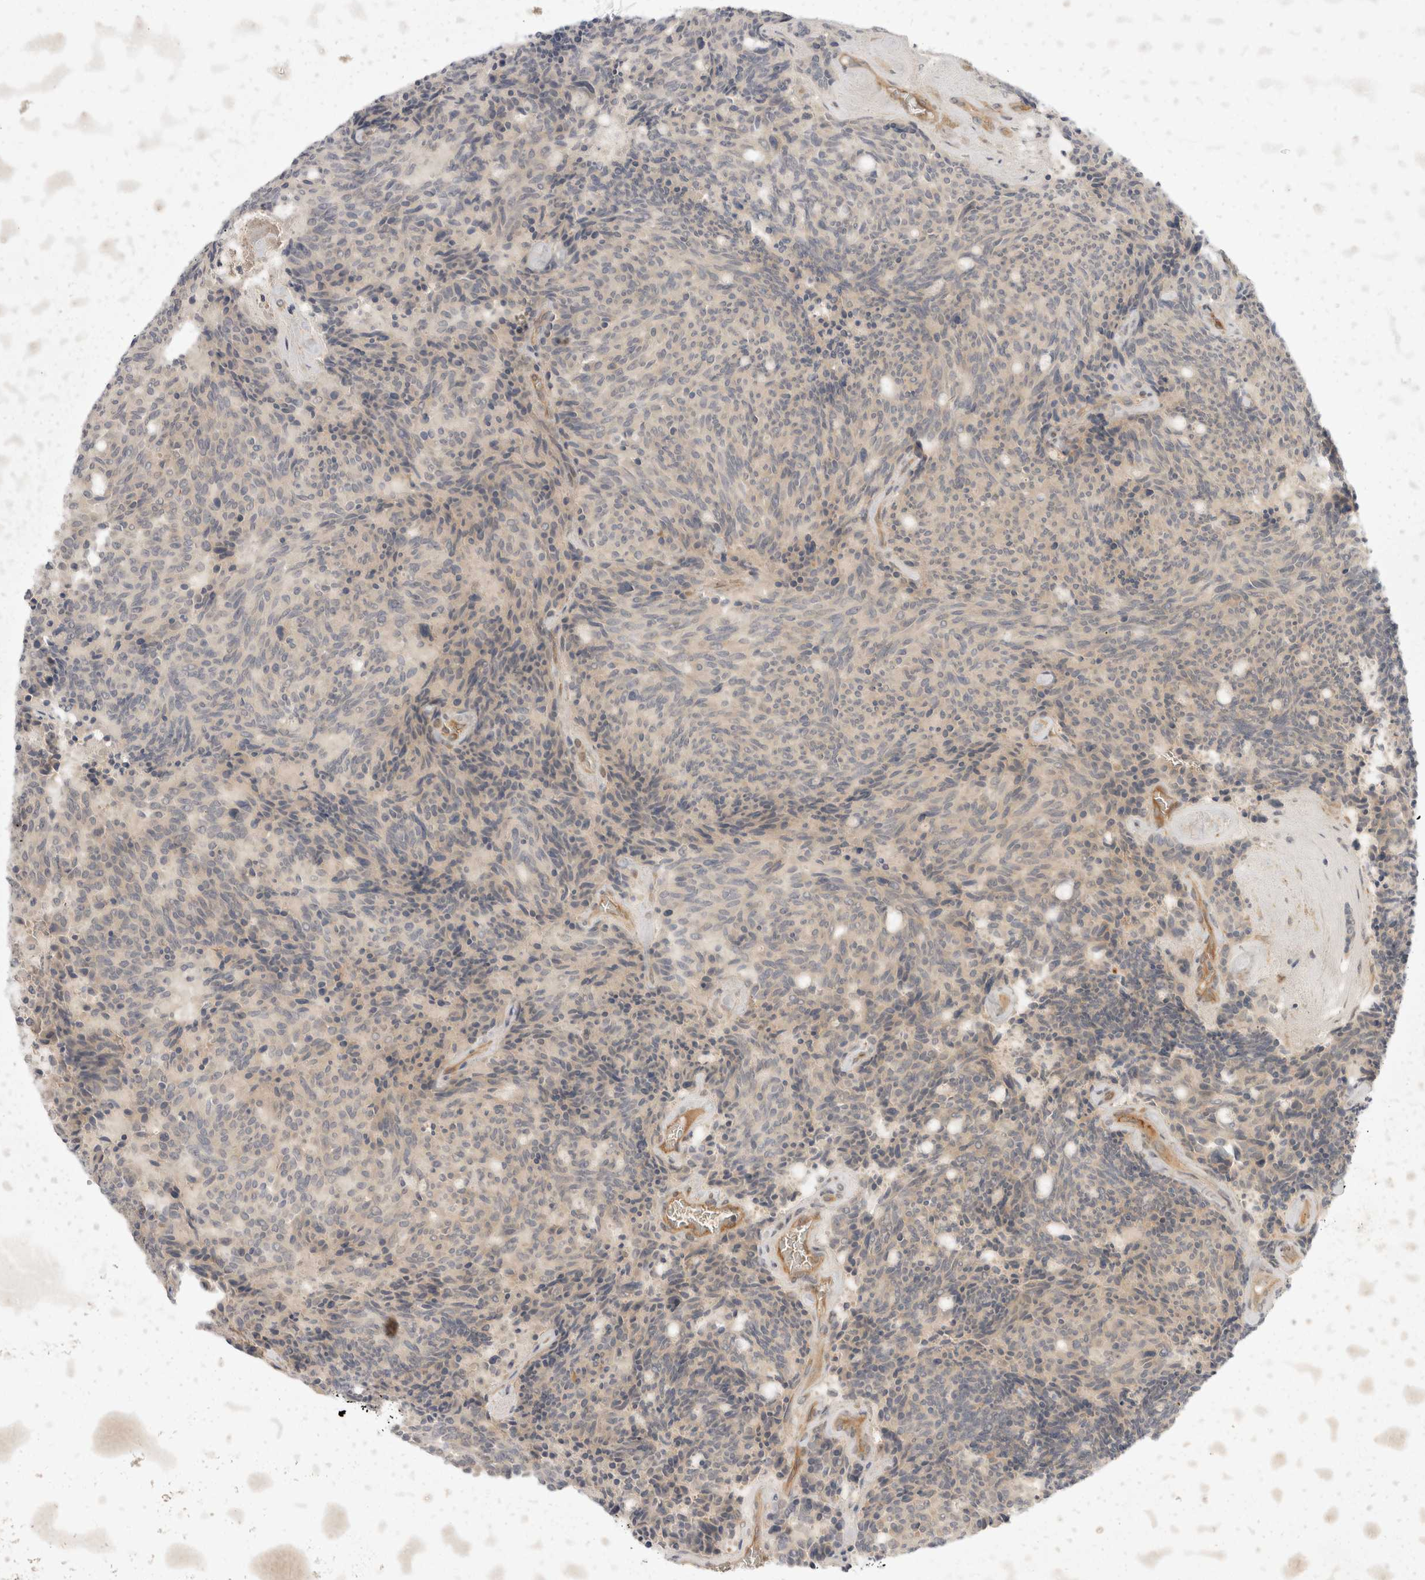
{"staining": {"intensity": "negative", "quantity": "none", "location": "none"}, "tissue": "carcinoid", "cell_type": "Tumor cells", "image_type": "cancer", "snomed": [{"axis": "morphology", "description": "Carcinoid, malignant, NOS"}, {"axis": "topography", "description": "Pancreas"}], "caption": "Tumor cells are negative for brown protein staining in carcinoid (malignant). (DAB immunohistochemistry (IHC) visualized using brightfield microscopy, high magnification).", "gene": "EIF4G3", "patient": {"sex": "female", "age": 54}}